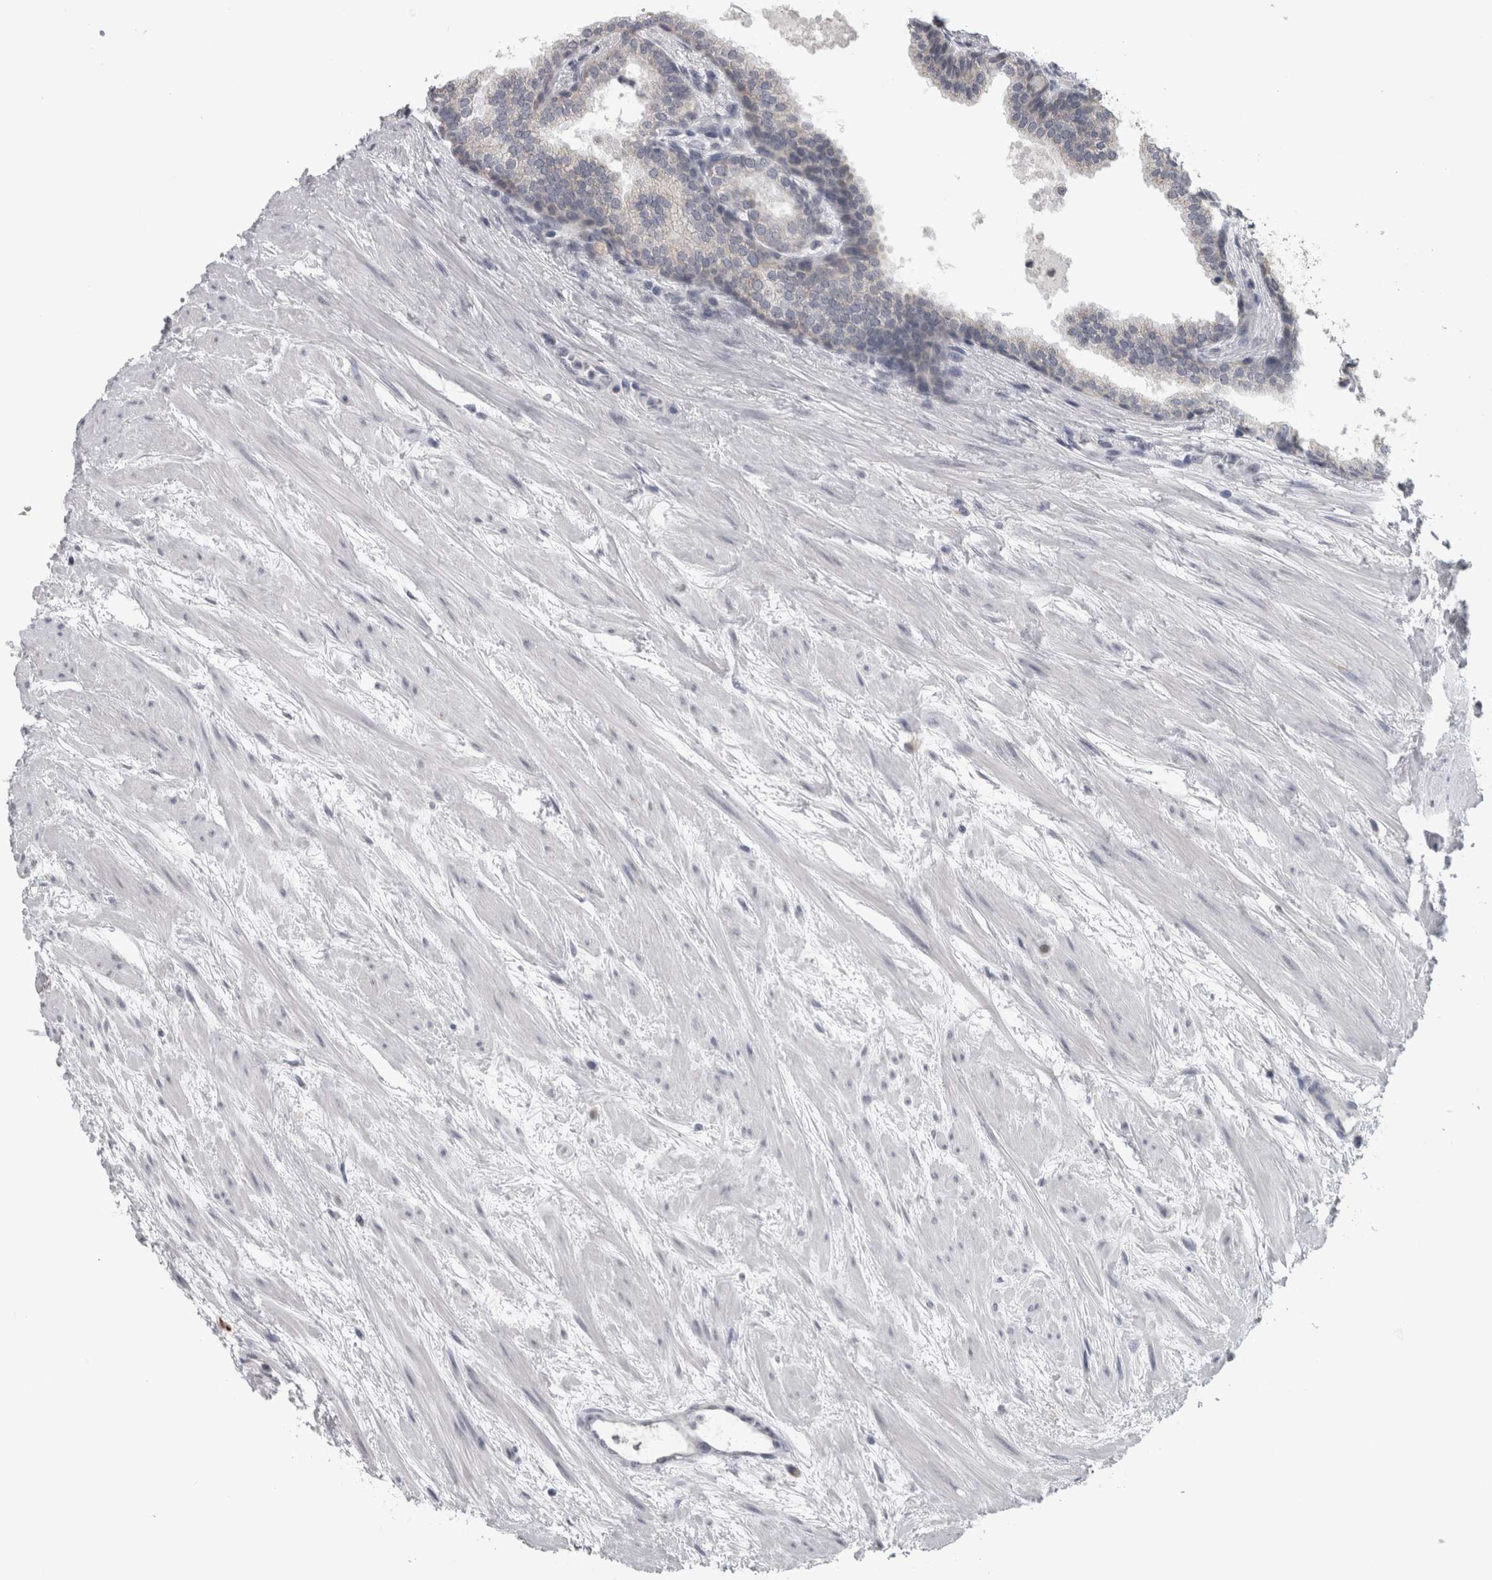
{"staining": {"intensity": "negative", "quantity": "none", "location": "none"}, "tissue": "prostate cancer", "cell_type": "Tumor cells", "image_type": "cancer", "snomed": [{"axis": "morphology", "description": "Adenocarcinoma, High grade"}, {"axis": "topography", "description": "Prostate"}], "caption": "This is a histopathology image of IHC staining of high-grade adenocarcinoma (prostate), which shows no staining in tumor cells.", "gene": "OR2K2", "patient": {"sex": "male", "age": 55}}